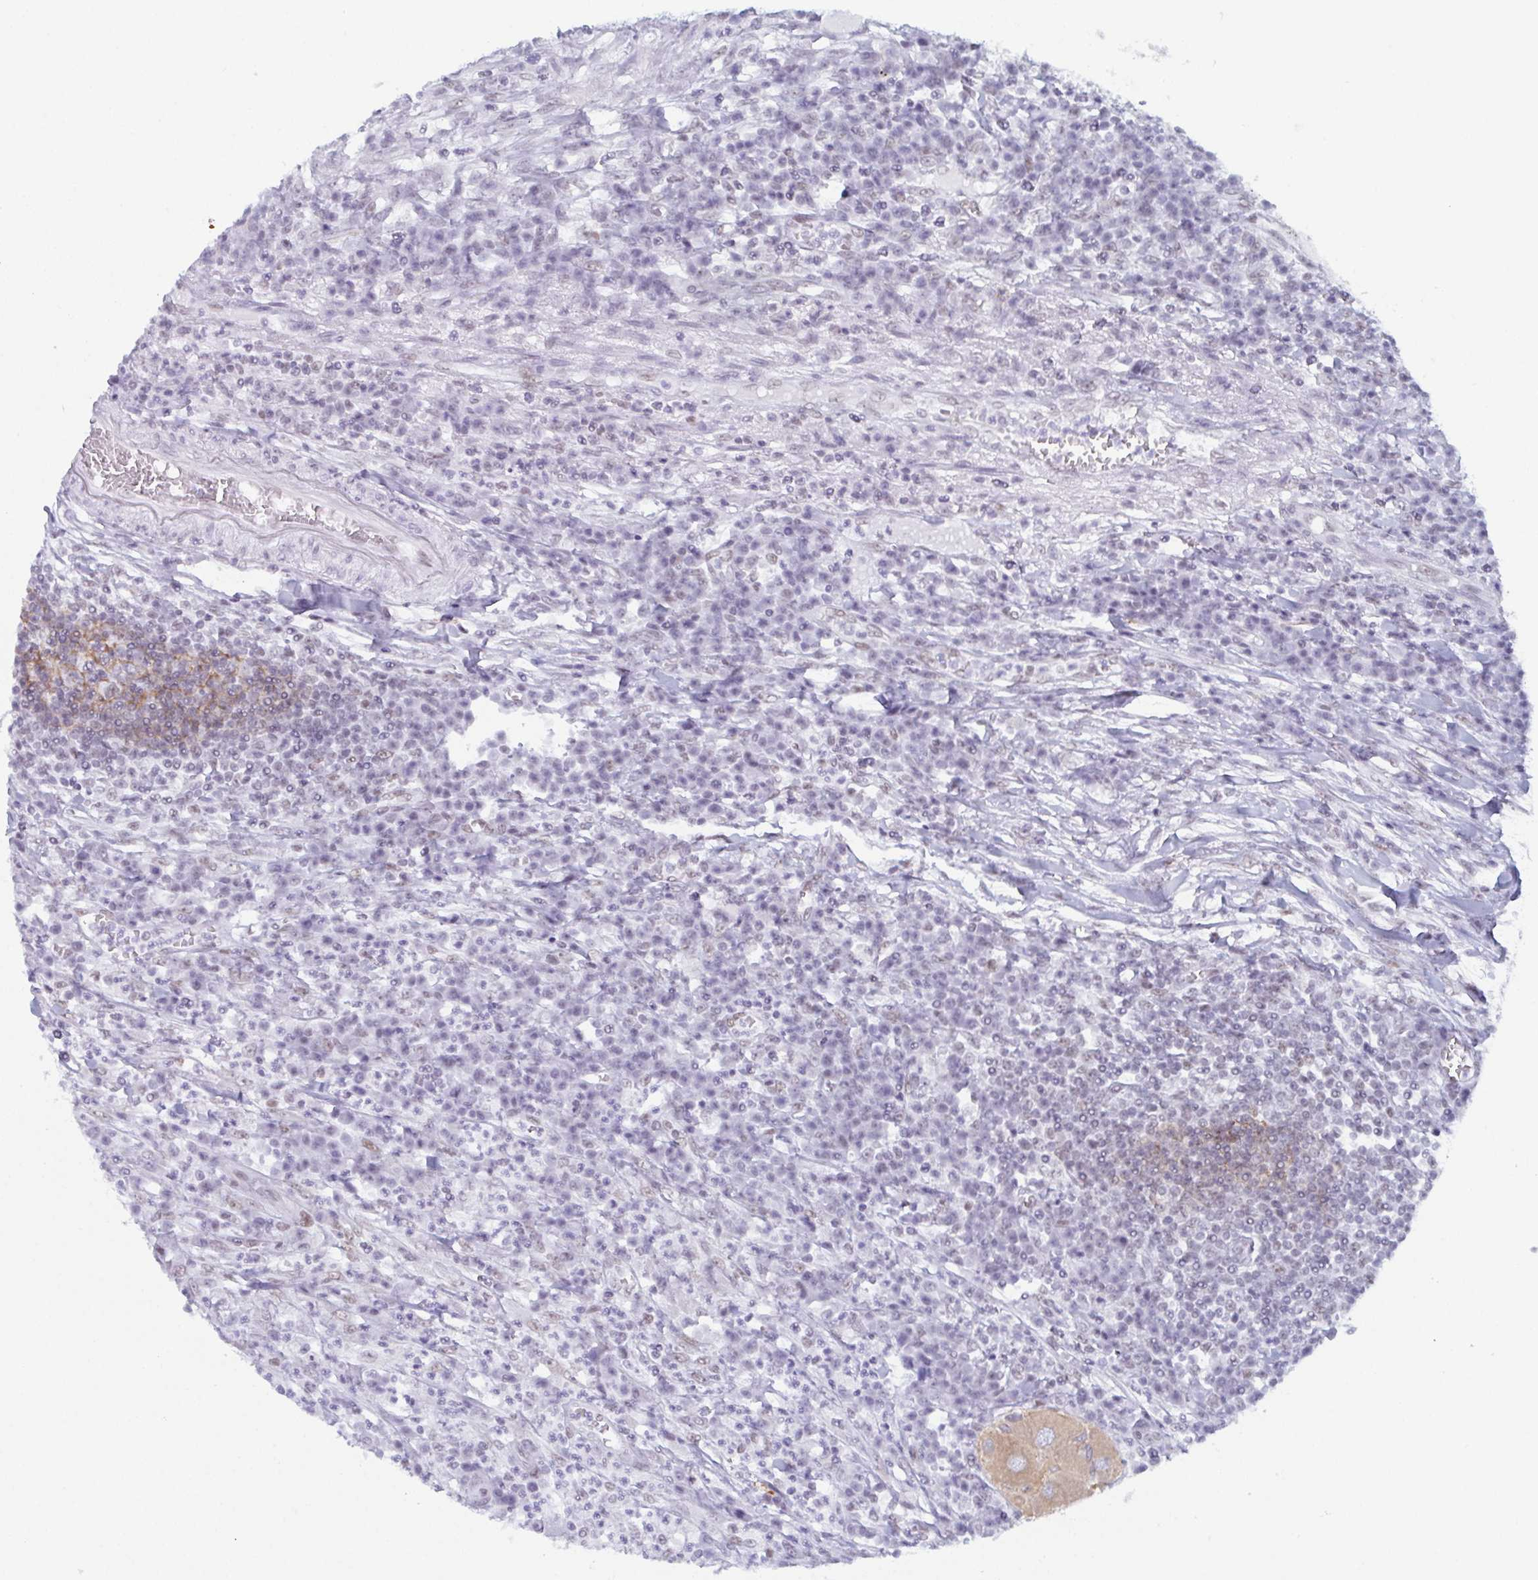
{"staining": {"intensity": "negative", "quantity": "none", "location": "none"}, "tissue": "colorectal cancer", "cell_type": "Tumor cells", "image_type": "cancer", "snomed": [{"axis": "morphology", "description": "Adenocarcinoma, NOS"}, {"axis": "topography", "description": "Colon"}], "caption": "IHC of human colorectal cancer demonstrates no expression in tumor cells.", "gene": "RBM7", "patient": {"sex": "male", "age": 65}}